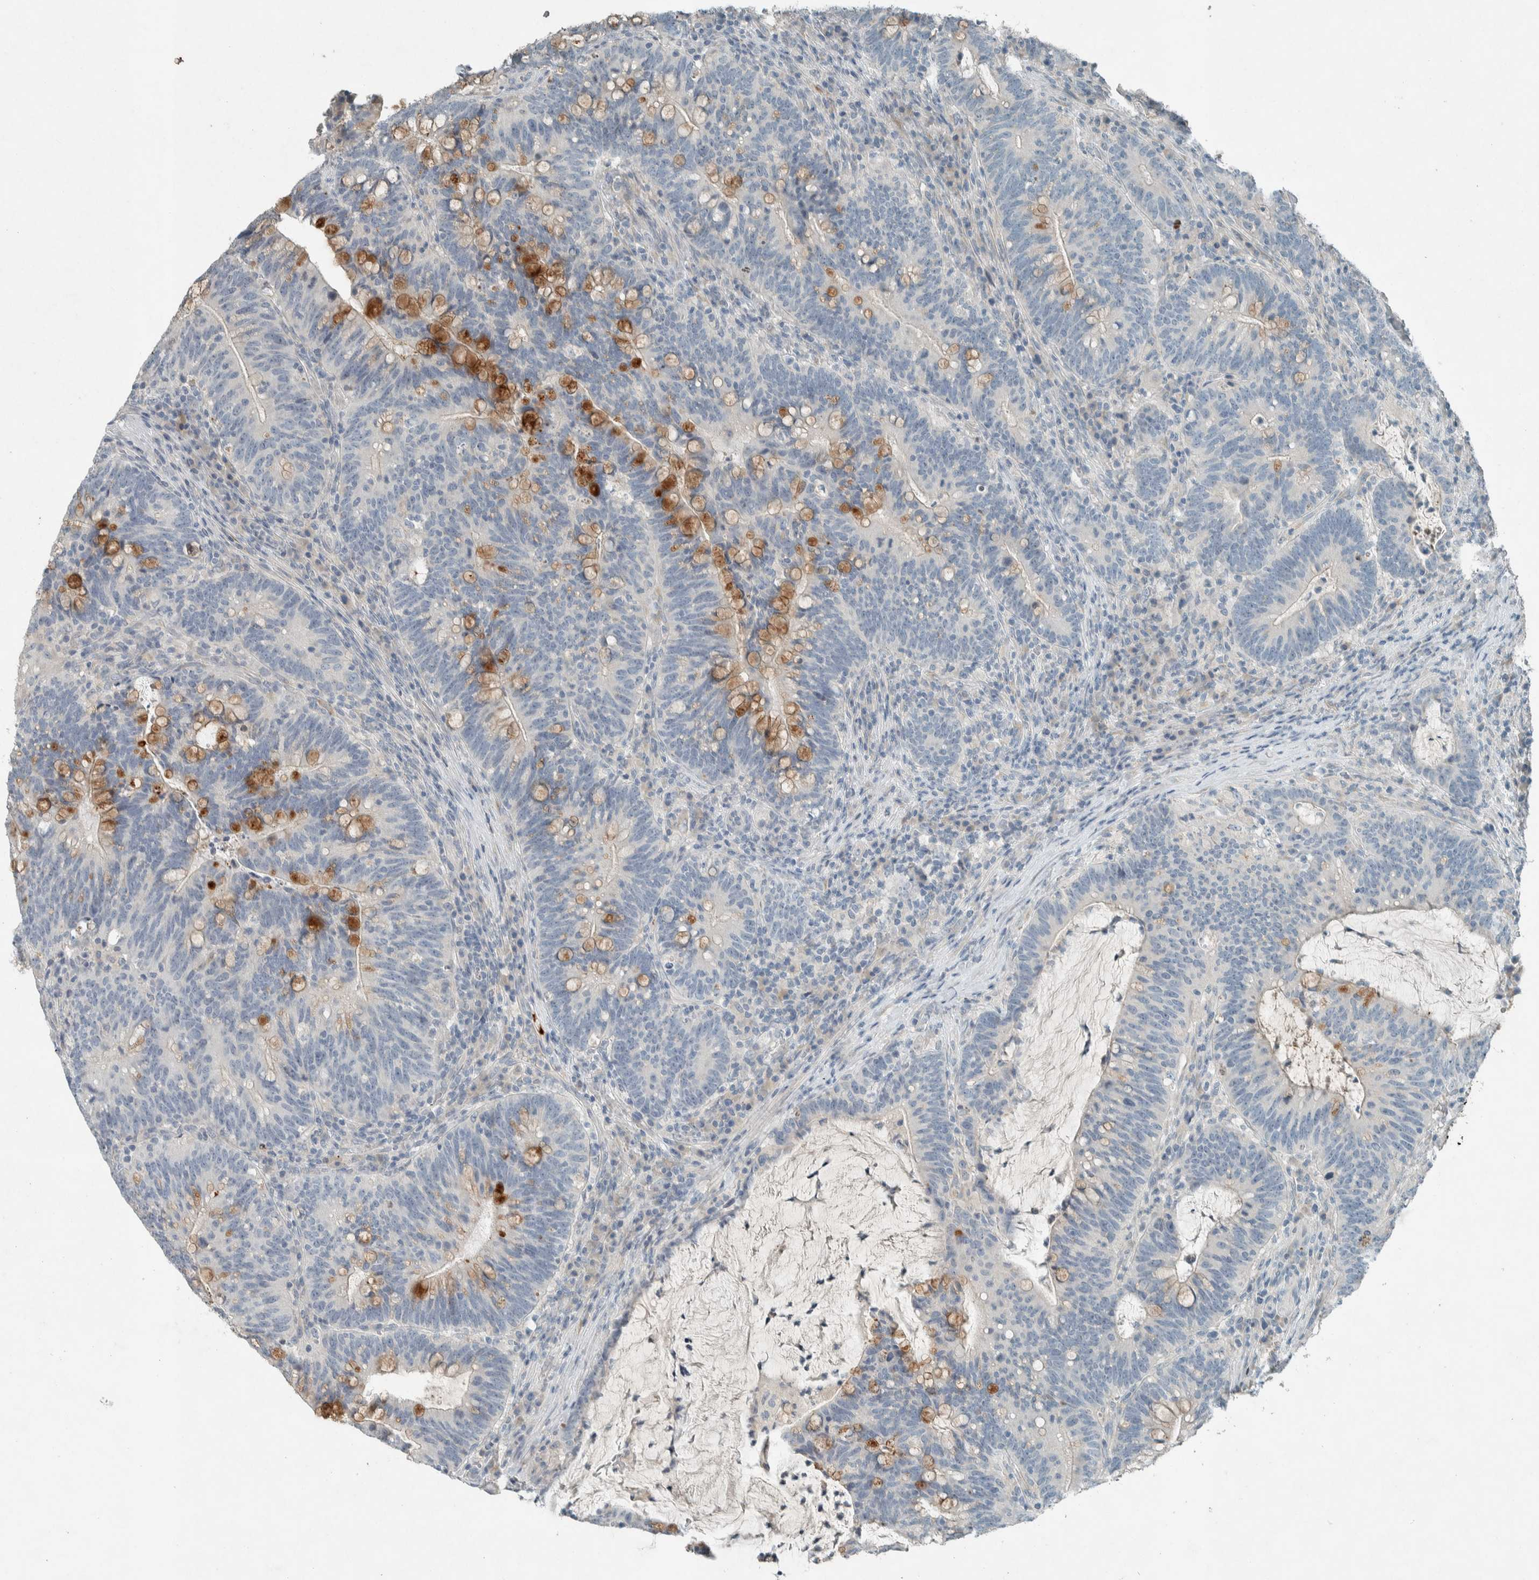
{"staining": {"intensity": "strong", "quantity": "<25%", "location": "cytoplasmic/membranous"}, "tissue": "colorectal cancer", "cell_type": "Tumor cells", "image_type": "cancer", "snomed": [{"axis": "morphology", "description": "Adenocarcinoma, NOS"}, {"axis": "topography", "description": "Colon"}], "caption": "Immunohistochemistry micrograph of neoplastic tissue: human colorectal cancer (adenocarcinoma) stained using IHC exhibits medium levels of strong protein expression localized specifically in the cytoplasmic/membranous of tumor cells, appearing as a cytoplasmic/membranous brown color.", "gene": "CERCAM", "patient": {"sex": "female", "age": 66}}